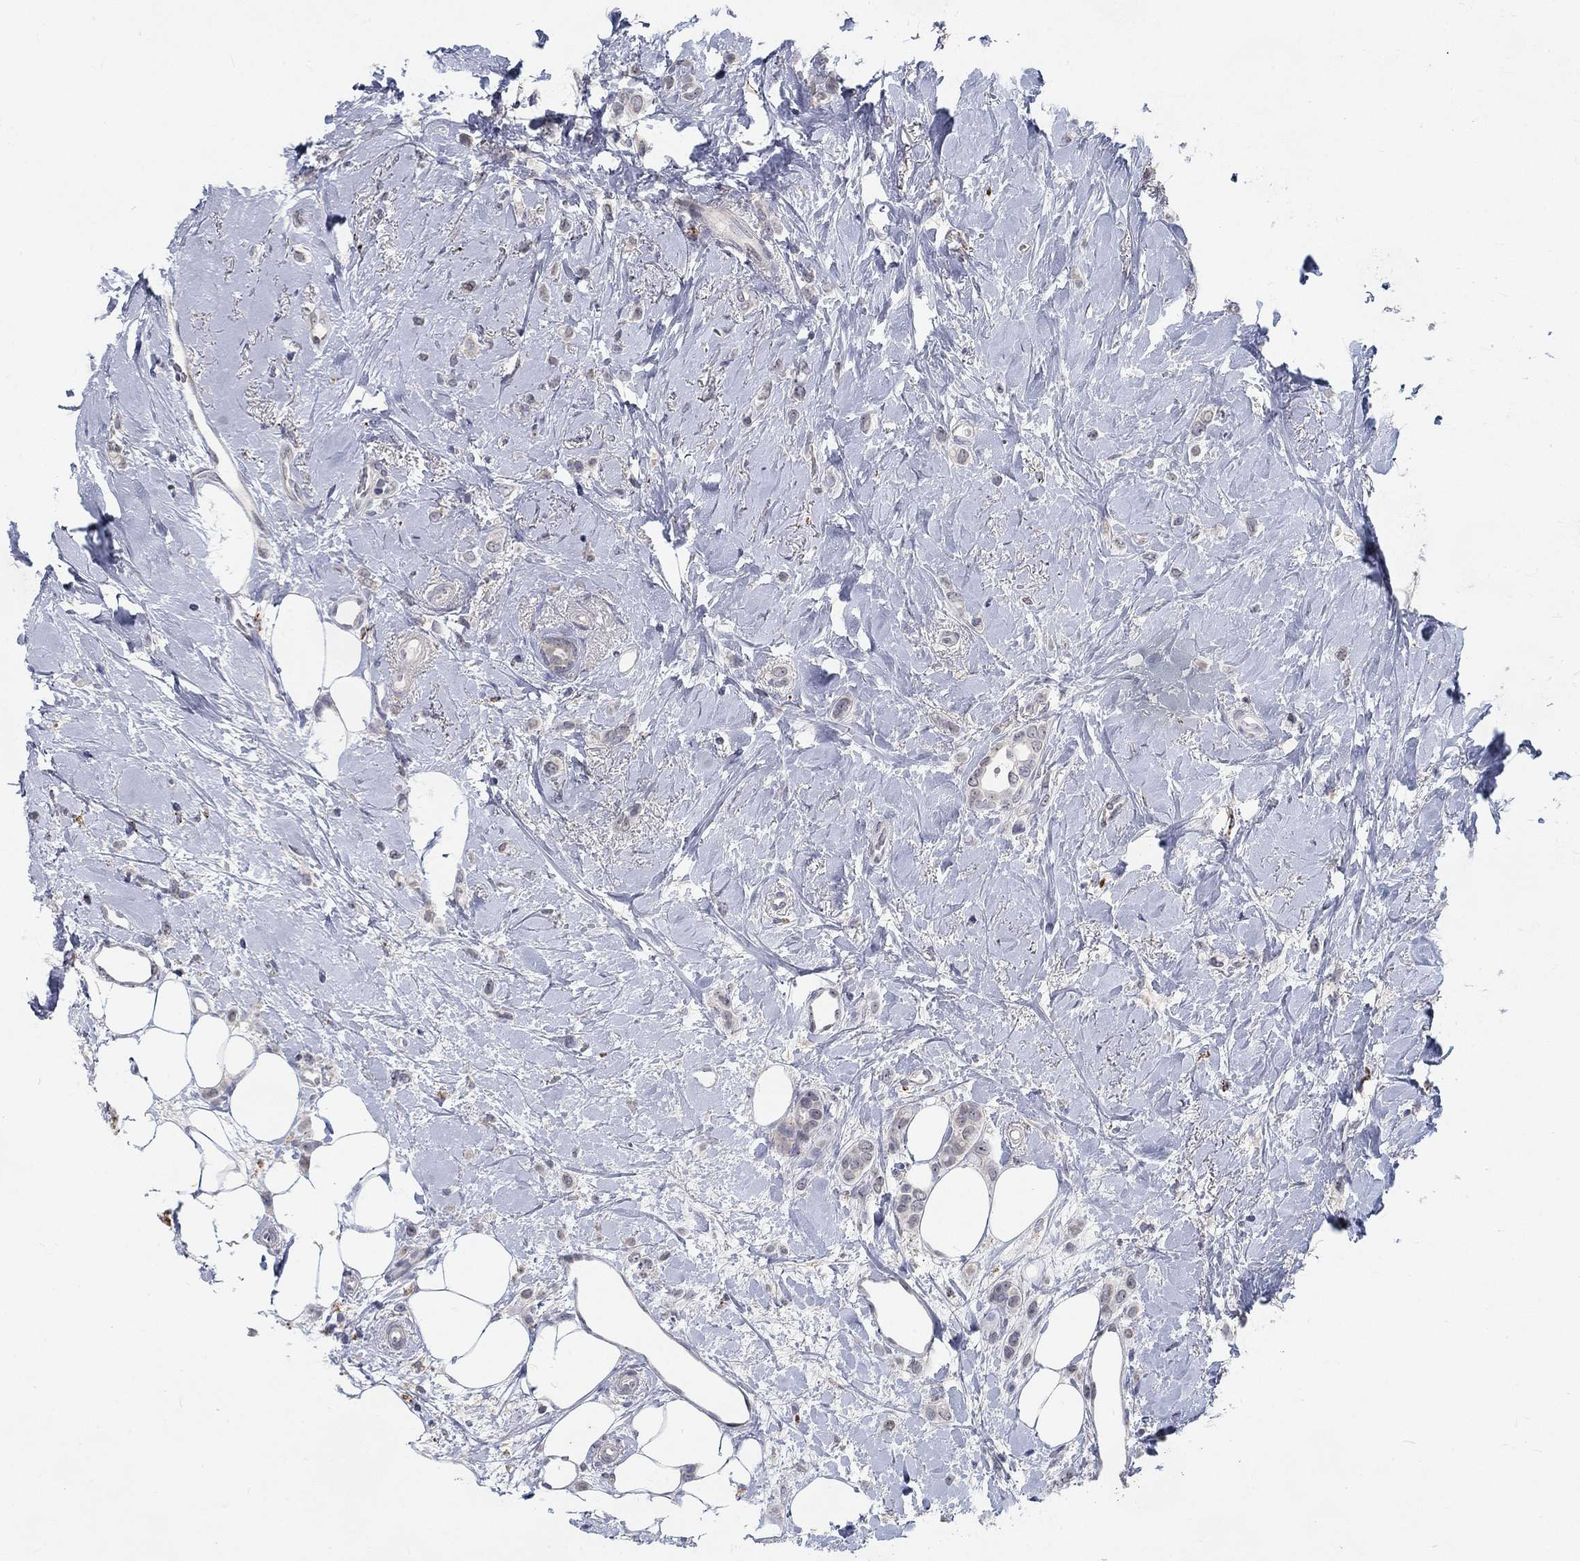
{"staining": {"intensity": "negative", "quantity": "none", "location": "none"}, "tissue": "breast cancer", "cell_type": "Tumor cells", "image_type": "cancer", "snomed": [{"axis": "morphology", "description": "Lobular carcinoma"}, {"axis": "topography", "description": "Breast"}], "caption": "IHC histopathology image of human breast lobular carcinoma stained for a protein (brown), which reveals no staining in tumor cells.", "gene": "MTSS2", "patient": {"sex": "female", "age": 66}}